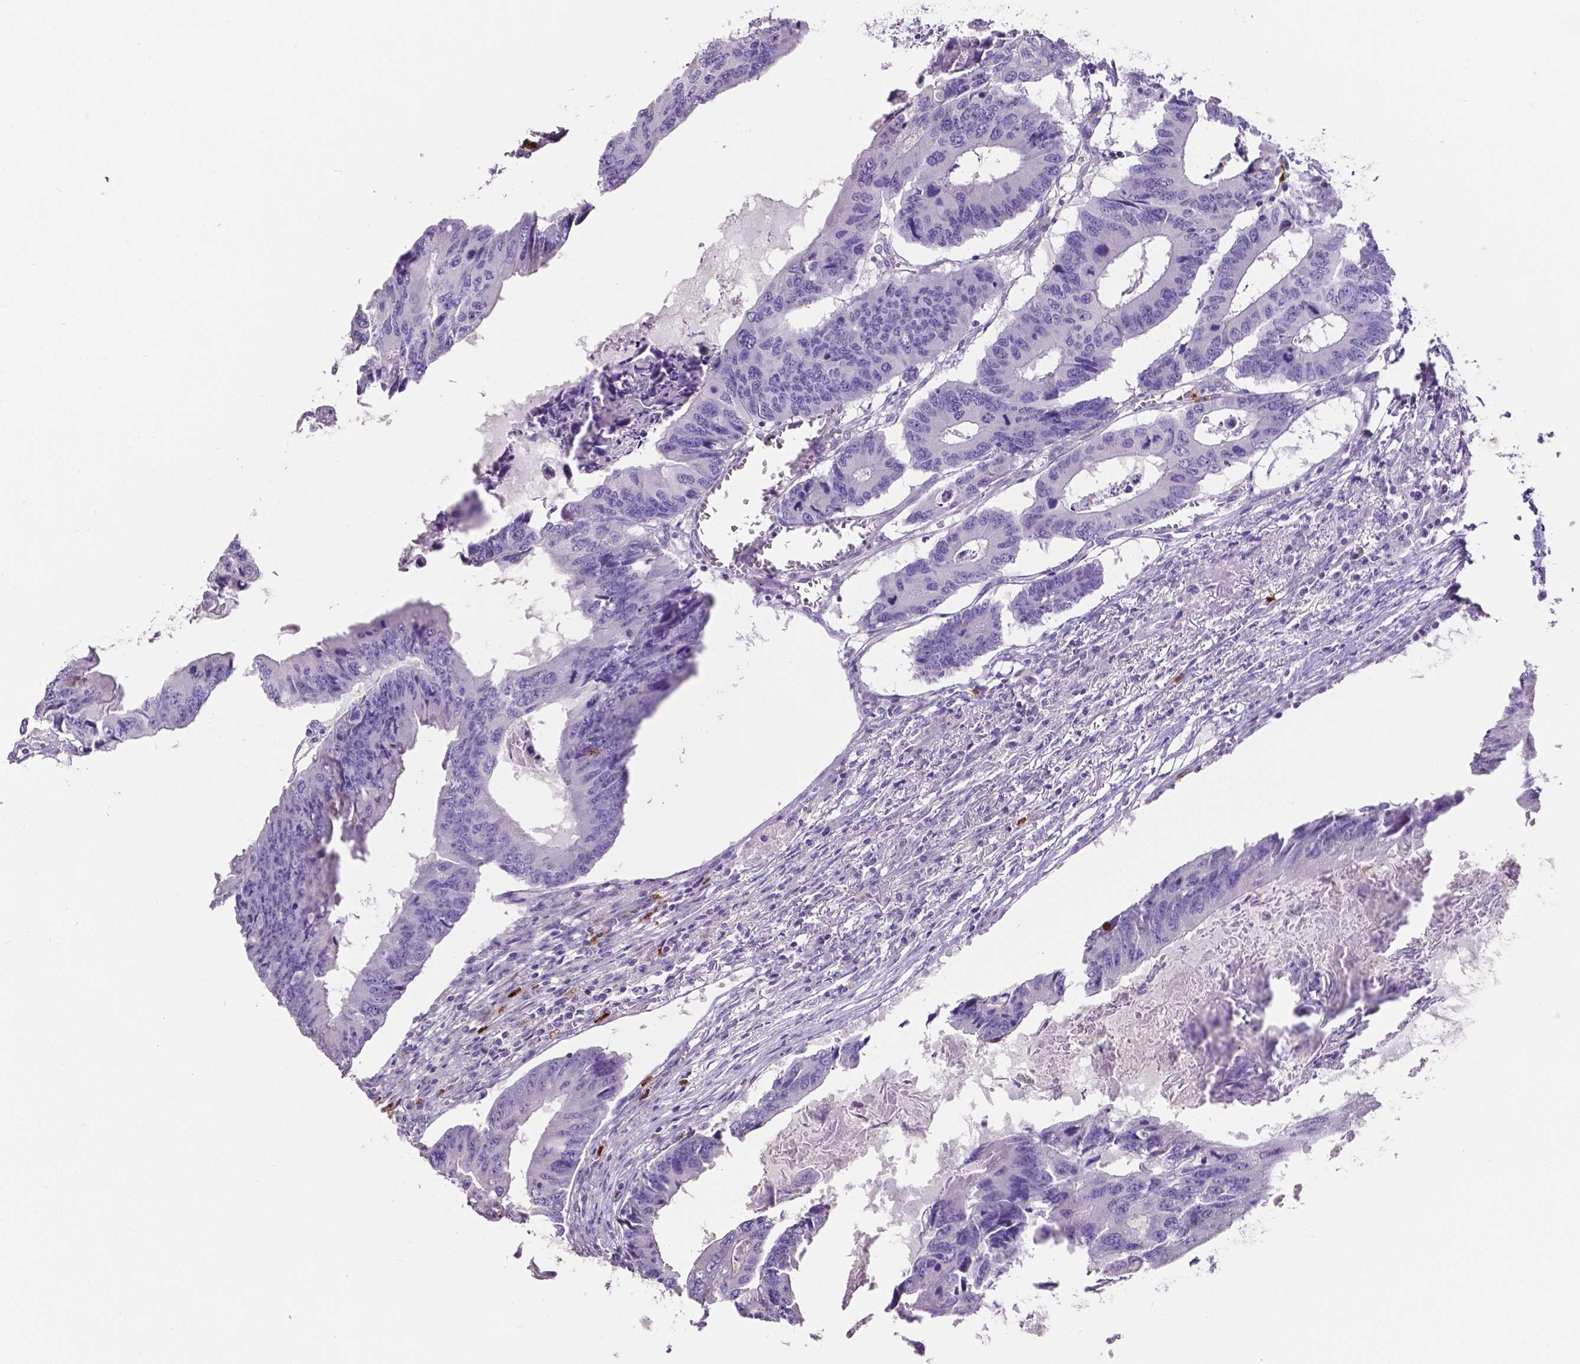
{"staining": {"intensity": "negative", "quantity": "none", "location": "none"}, "tissue": "colorectal cancer", "cell_type": "Tumor cells", "image_type": "cancer", "snomed": [{"axis": "morphology", "description": "Adenocarcinoma, NOS"}, {"axis": "topography", "description": "Colon"}], "caption": "This photomicrograph is of colorectal cancer (adenocarcinoma) stained with IHC to label a protein in brown with the nuclei are counter-stained blue. There is no positivity in tumor cells.", "gene": "MMP9", "patient": {"sex": "male", "age": 53}}